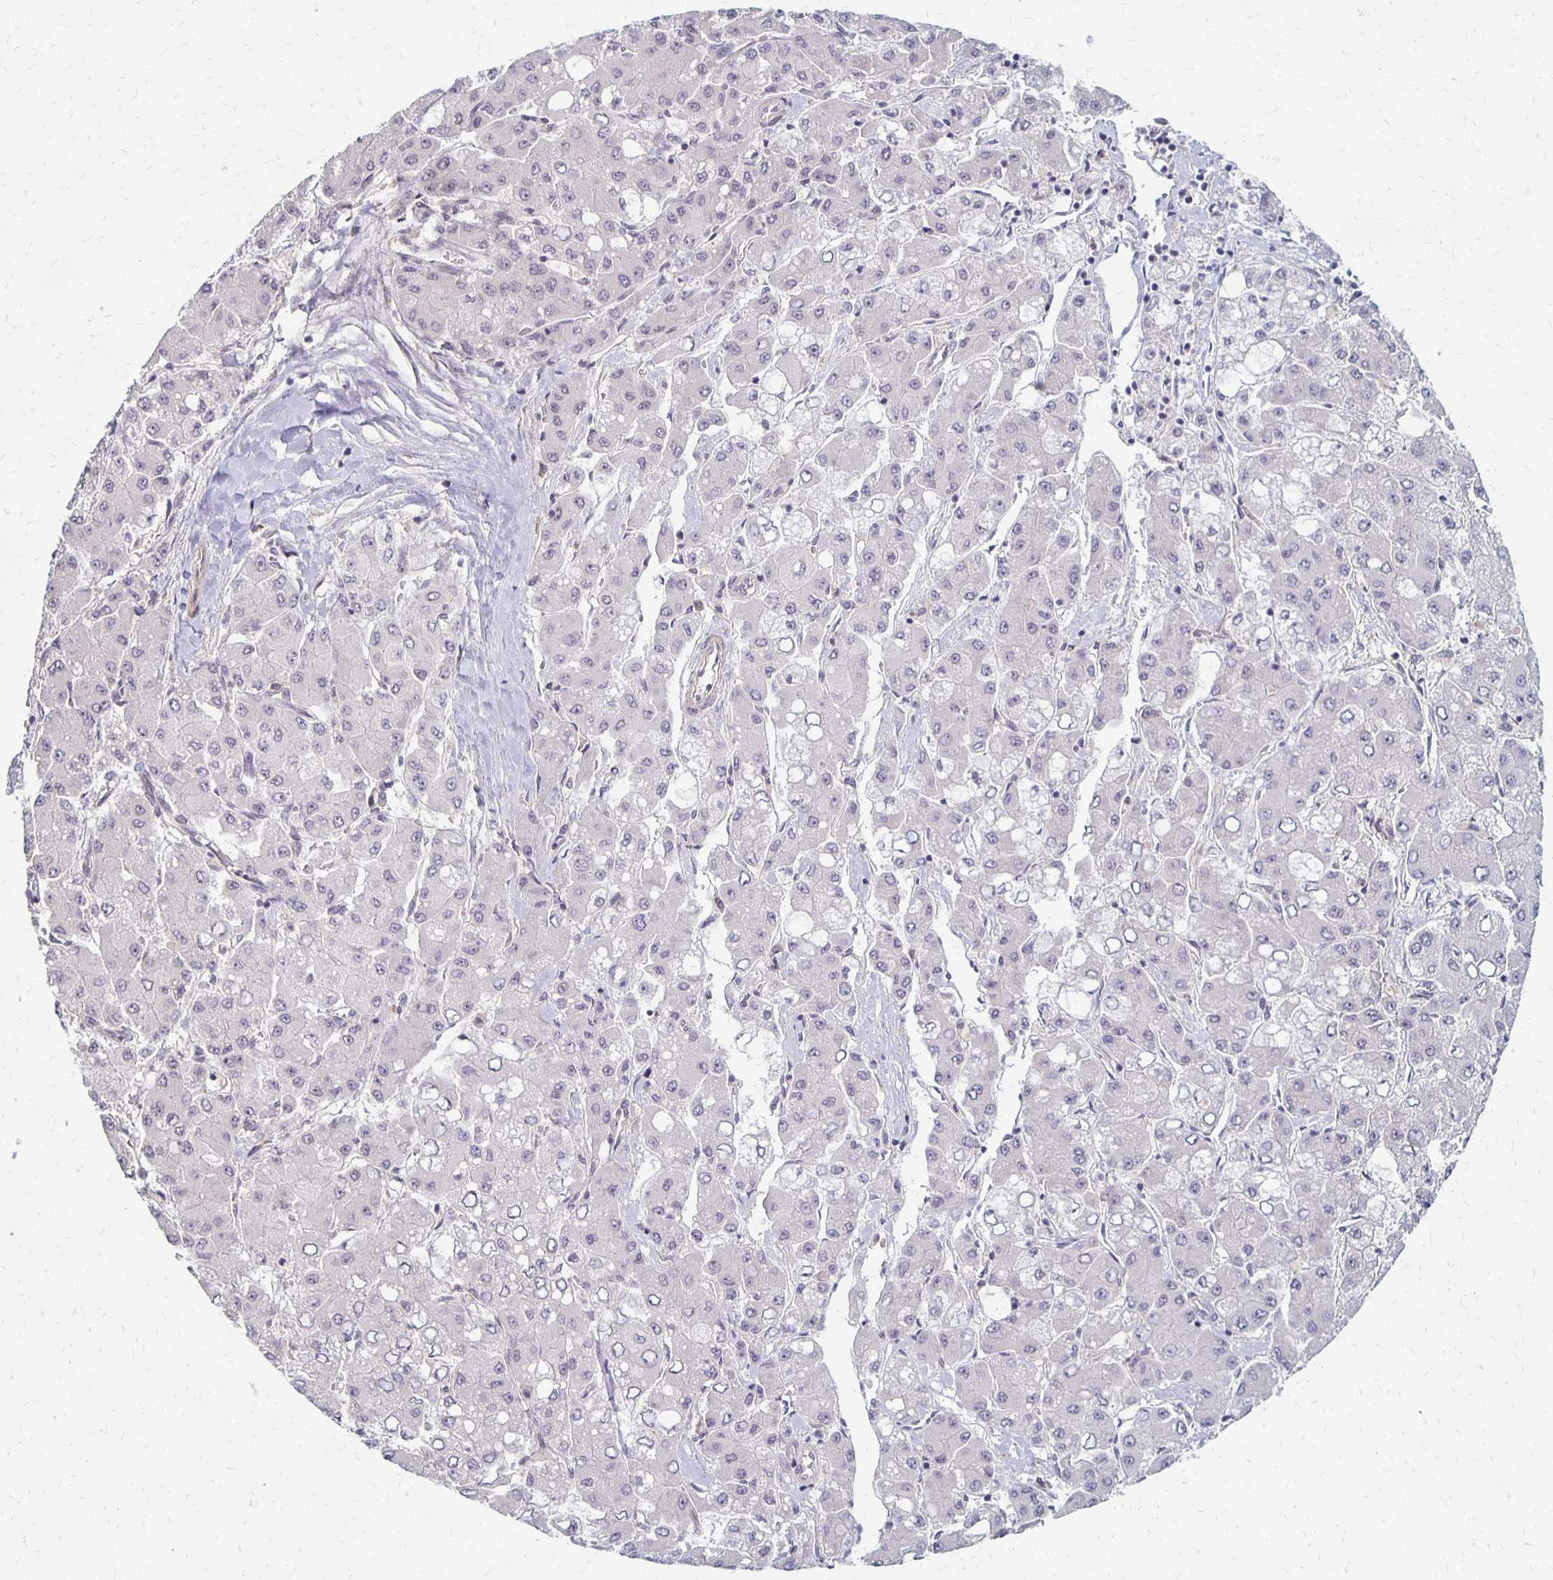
{"staining": {"intensity": "negative", "quantity": "none", "location": "none"}, "tissue": "liver cancer", "cell_type": "Tumor cells", "image_type": "cancer", "snomed": [{"axis": "morphology", "description": "Carcinoma, Hepatocellular, NOS"}, {"axis": "topography", "description": "Liver"}], "caption": "Image shows no protein staining in tumor cells of liver cancer (hepatocellular carcinoma) tissue.", "gene": "PRKCB", "patient": {"sex": "male", "age": 40}}